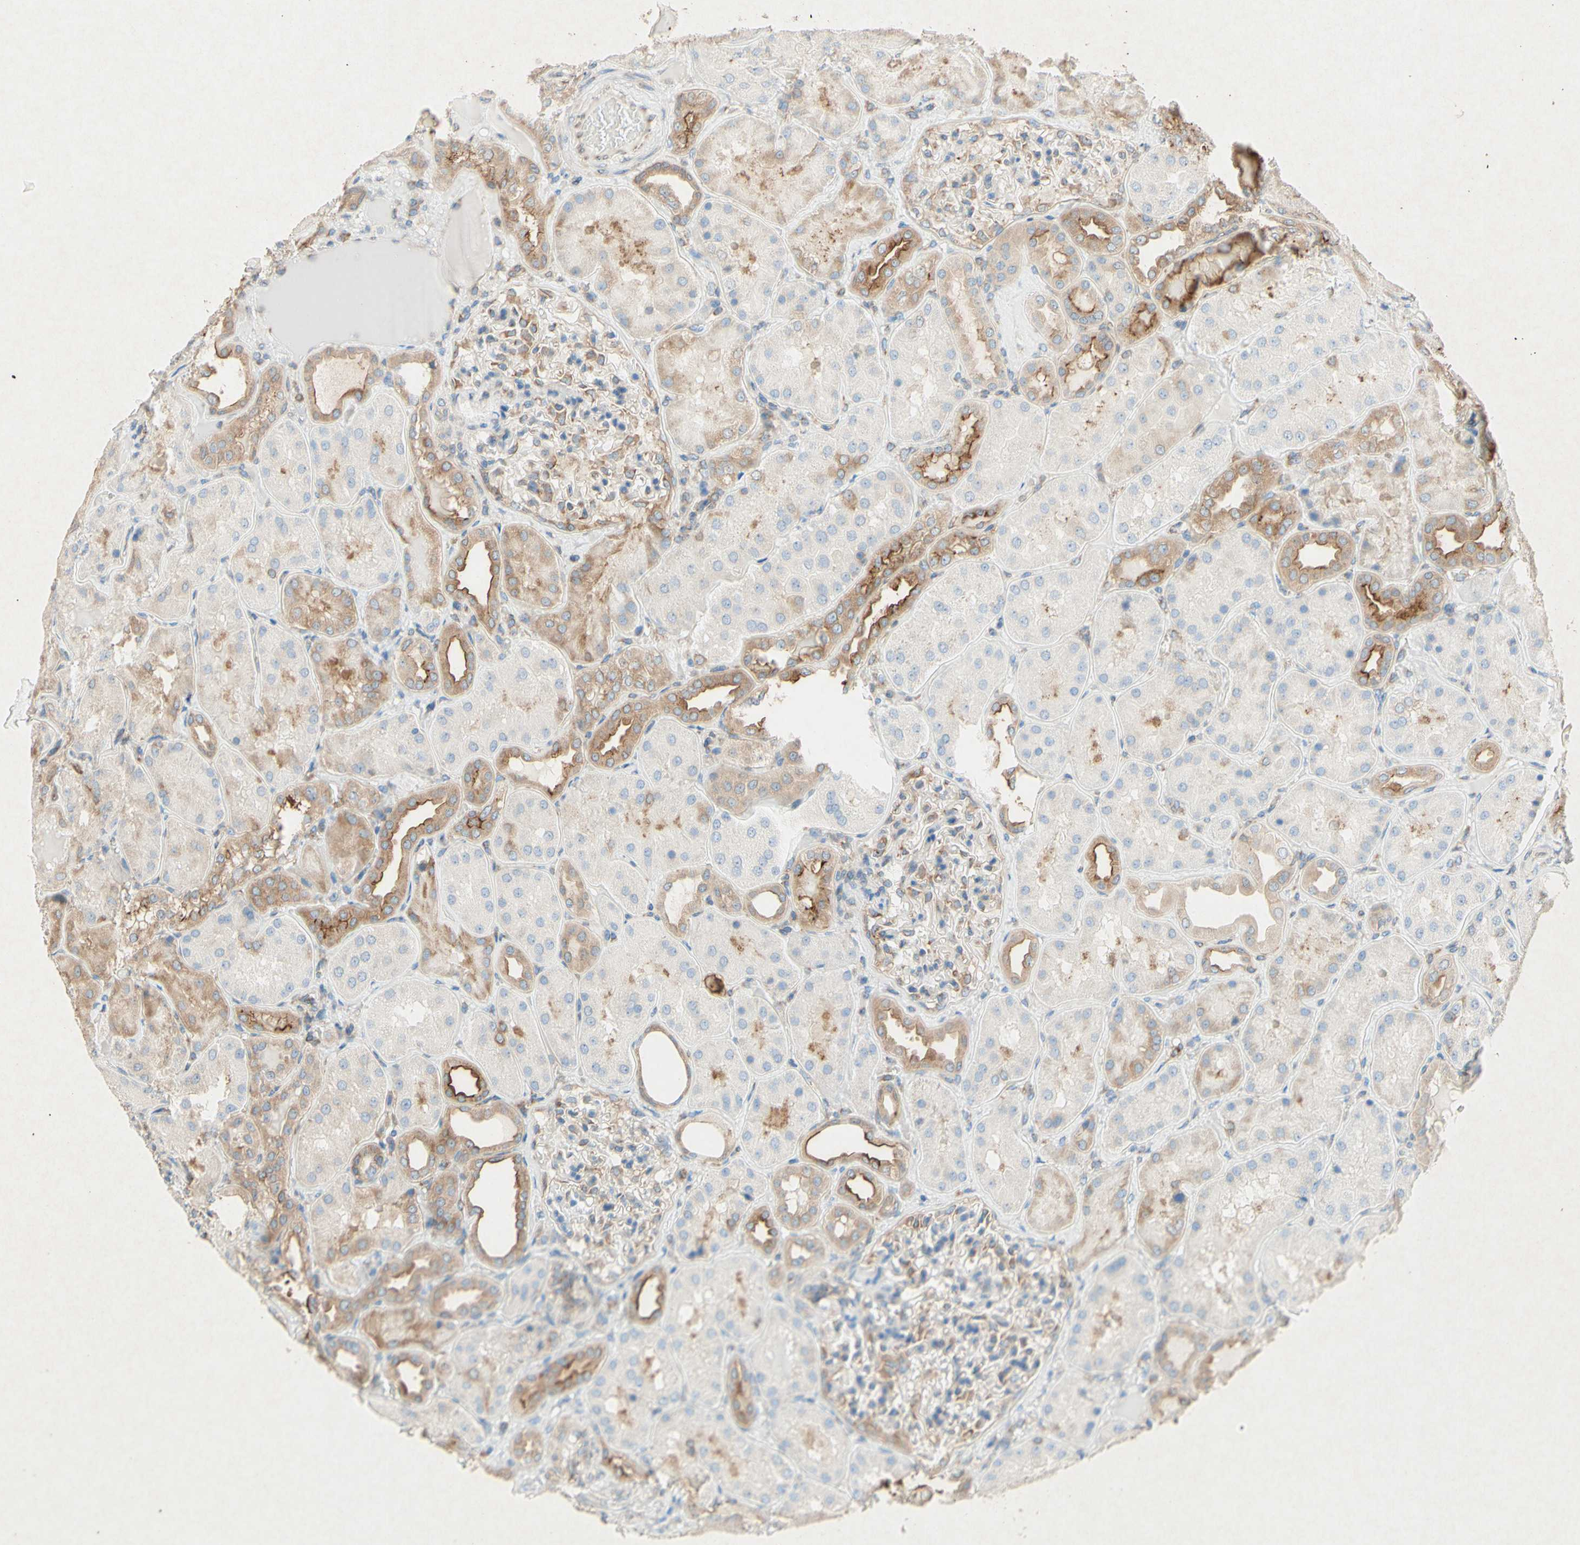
{"staining": {"intensity": "weak", "quantity": "25%-75%", "location": "cytoplasmic/membranous"}, "tissue": "kidney", "cell_type": "Cells in glomeruli", "image_type": "normal", "snomed": [{"axis": "morphology", "description": "Normal tissue, NOS"}, {"axis": "topography", "description": "Kidney"}], "caption": "Immunohistochemical staining of benign kidney demonstrates weak cytoplasmic/membranous protein staining in approximately 25%-75% of cells in glomeruli. (DAB IHC with brightfield microscopy, high magnification).", "gene": "PABPC1", "patient": {"sex": "female", "age": 56}}